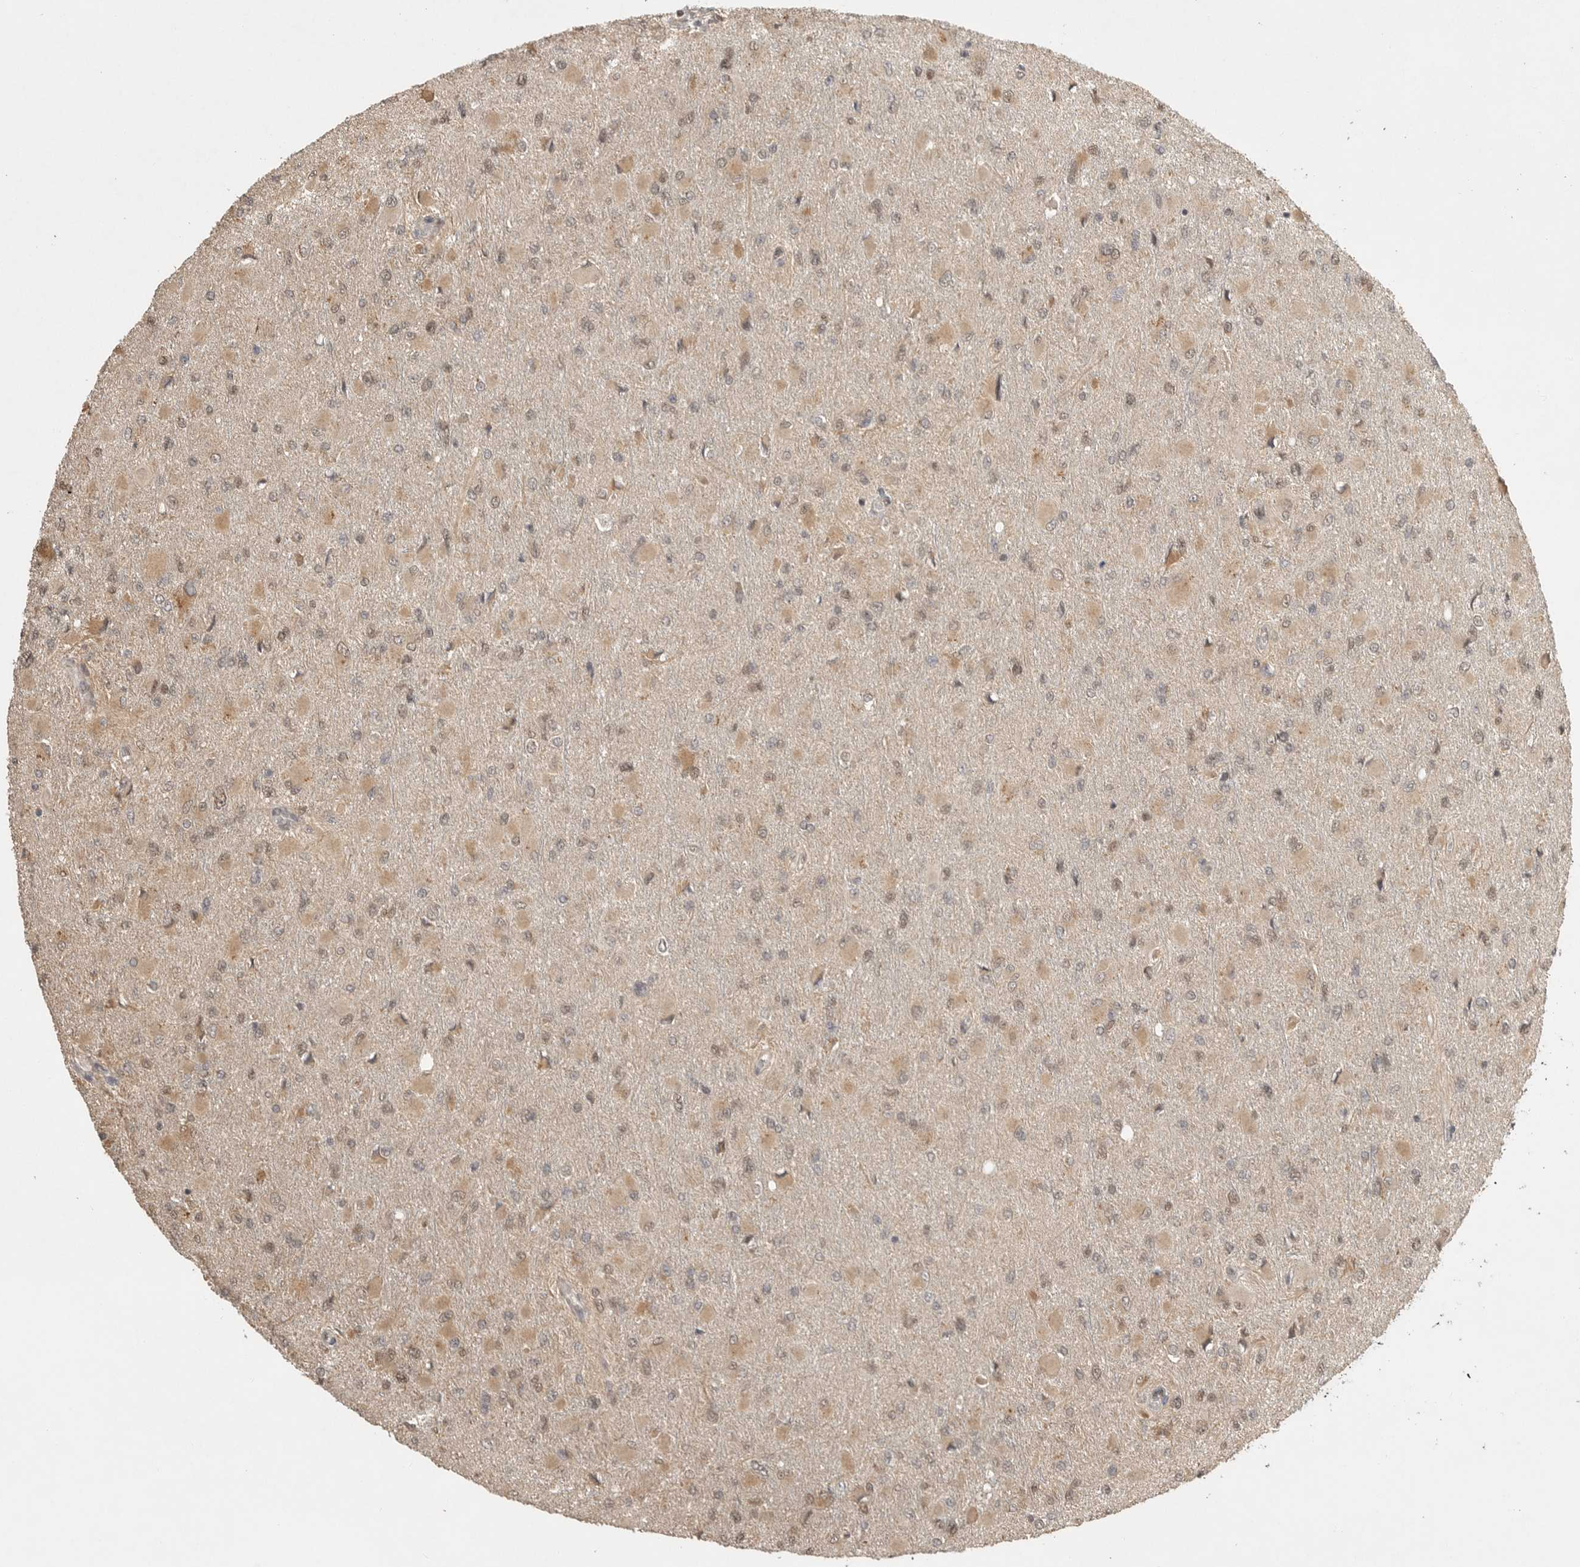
{"staining": {"intensity": "weak", "quantity": "25%-75%", "location": "cytoplasmic/membranous,nuclear"}, "tissue": "glioma", "cell_type": "Tumor cells", "image_type": "cancer", "snomed": [{"axis": "morphology", "description": "Glioma, malignant, High grade"}, {"axis": "topography", "description": "Cerebral cortex"}], "caption": "A histopathology image of human glioma stained for a protein shows weak cytoplasmic/membranous and nuclear brown staining in tumor cells.", "gene": "DFFA", "patient": {"sex": "female", "age": 36}}